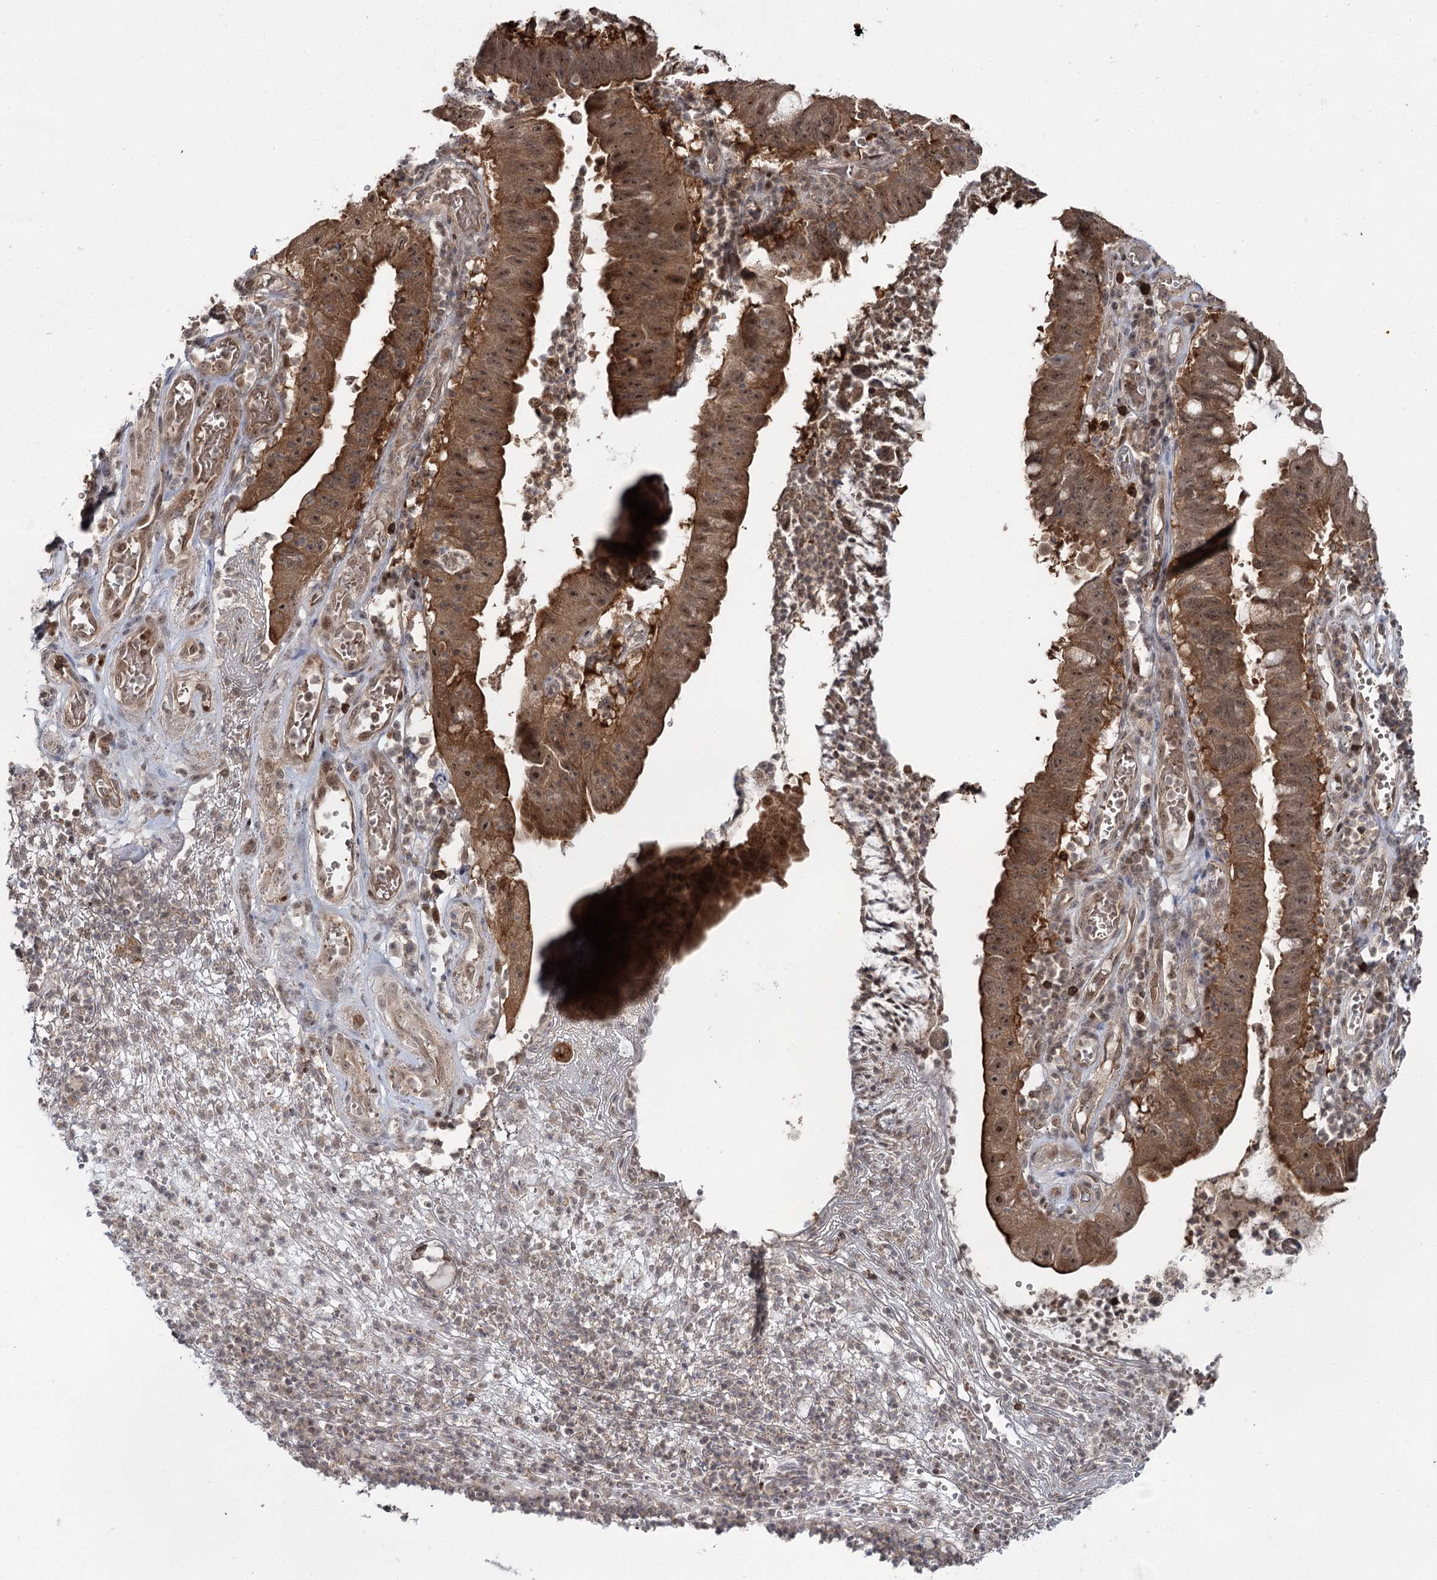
{"staining": {"intensity": "moderate", "quantity": ">75%", "location": "cytoplasmic/membranous,nuclear"}, "tissue": "stomach cancer", "cell_type": "Tumor cells", "image_type": "cancer", "snomed": [{"axis": "morphology", "description": "Adenocarcinoma, NOS"}, {"axis": "topography", "description": "Stomach"}], "caption": "Brown immunohistochemical staining in stomach adenocarcinoma displays moderate cytoplasmic/membranous and nuclear positivity in approximately >75% of tumor cells. (DAB (3,3'-diaminobenzidine) = brown stain, brightfield microscopy at high magnification).", "gene": "WDR44", "patient": {"sex": "male", "age": 59}}